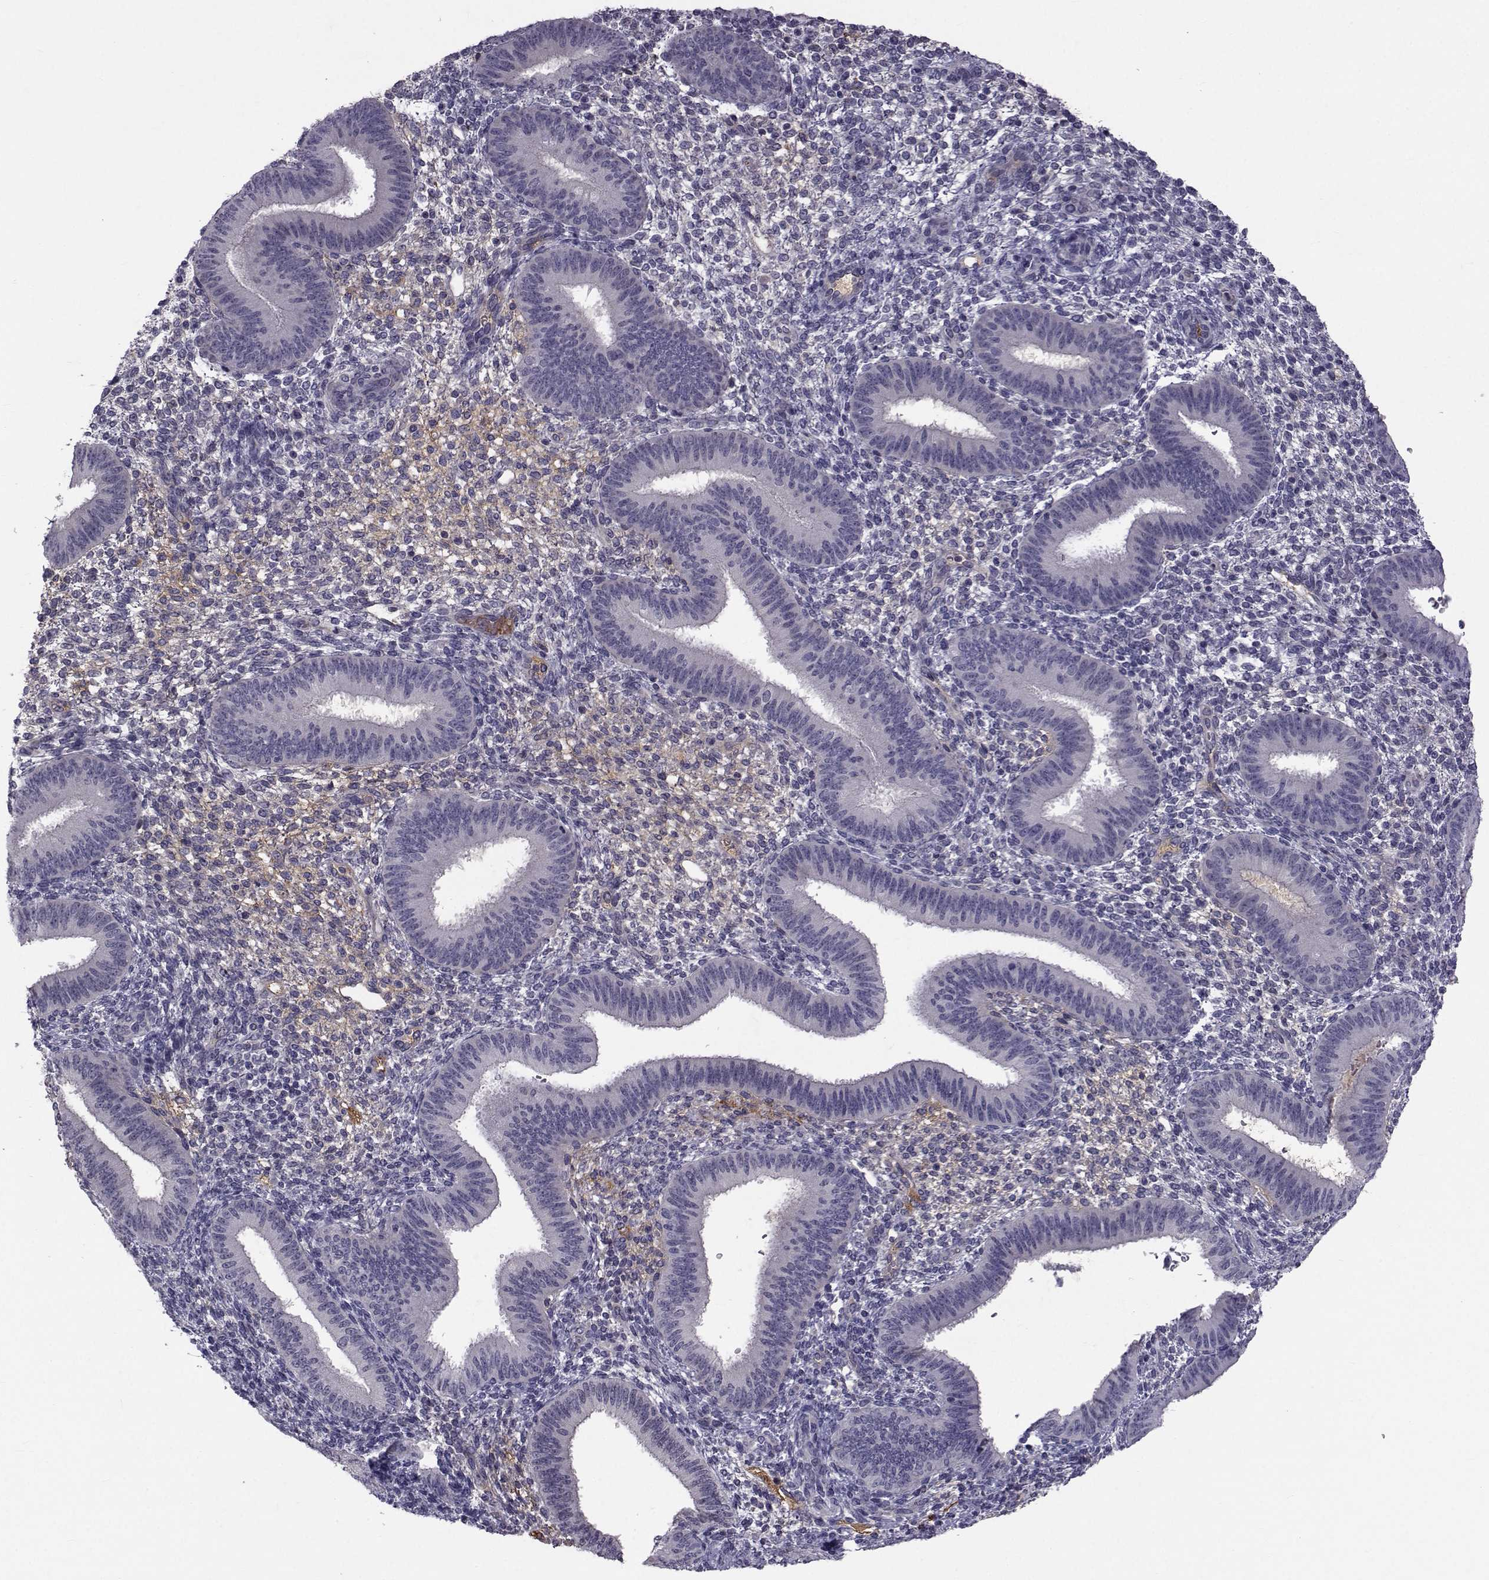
{"staining": {"intensity": "weak", "quantity": "25%-75%", "location": "cytoplasmic/membranous"}, "tissue": "endometrium", "cell_type": "Cells in endometrial stroma", "image_type": "normal", "snomed": [{"axis": "morphology", "description": "Normal tissue, NOS"}, {"axis": "topography", "description": "Endometrium"}], "caption": "A brown stain highlights weak cytoplasmic/membranous expression of a protein in cells in endometrial stroma of normal endometrium.", "gene": "TNFRSF11B", "patient": {"sex": "female", "age": 39}}